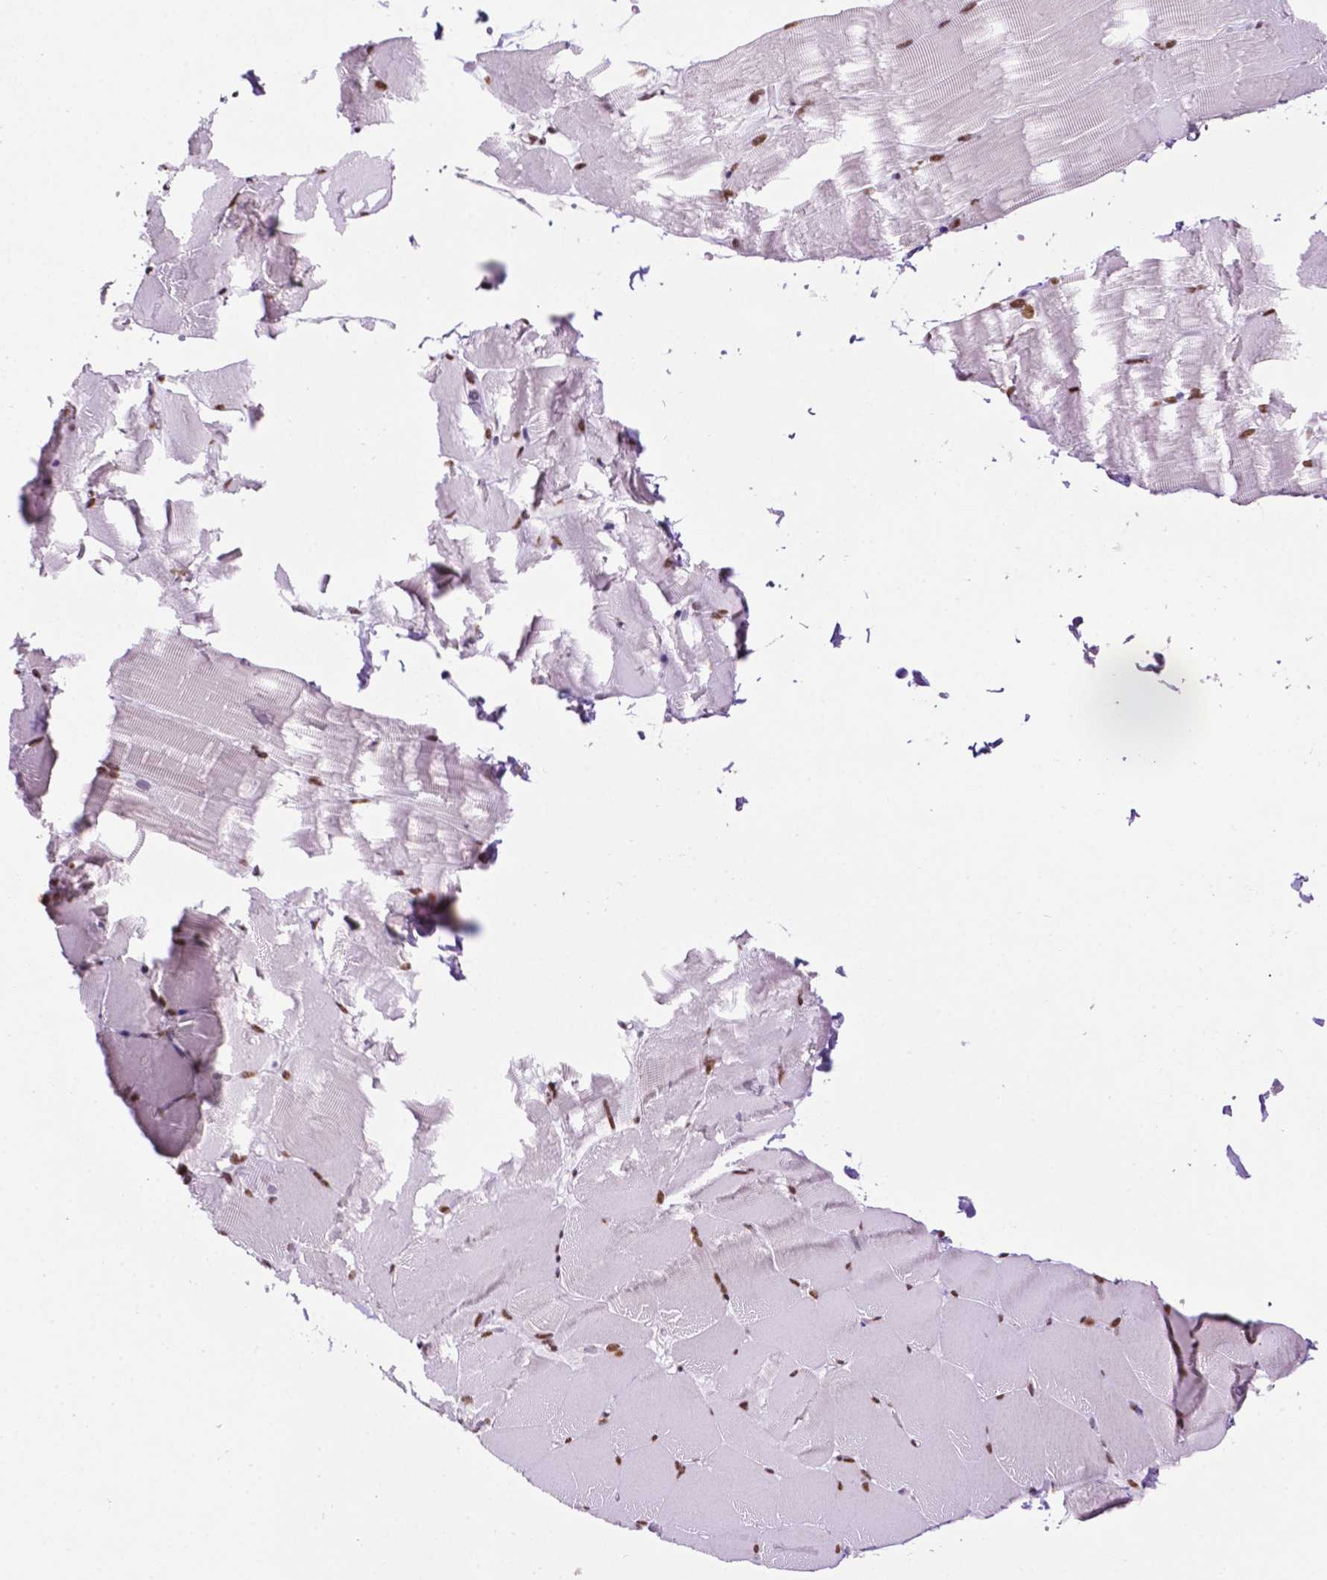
{"staining": {"intensity": "strong", "quantity": "25%-75%", "location": "nuclear"}, "tissue": "skeletal muscle", "cell_type": "Myocytes", "image_type": "normal", "snomed": [{"axis": "morphology", "description": "Normal tissue, NOS"}, {"axis": "topography", "description": "Skeletal muscle"}], "caption": "Immunohistochemistry histopathology image of benign skeletal muscle stained for a protein (brown), which demonstrates high levels of strong nuclear positivity in about 25%-75% of myocytes.", "gene": "CCAR2", "patient": {"sex": "female", "age": 37}}